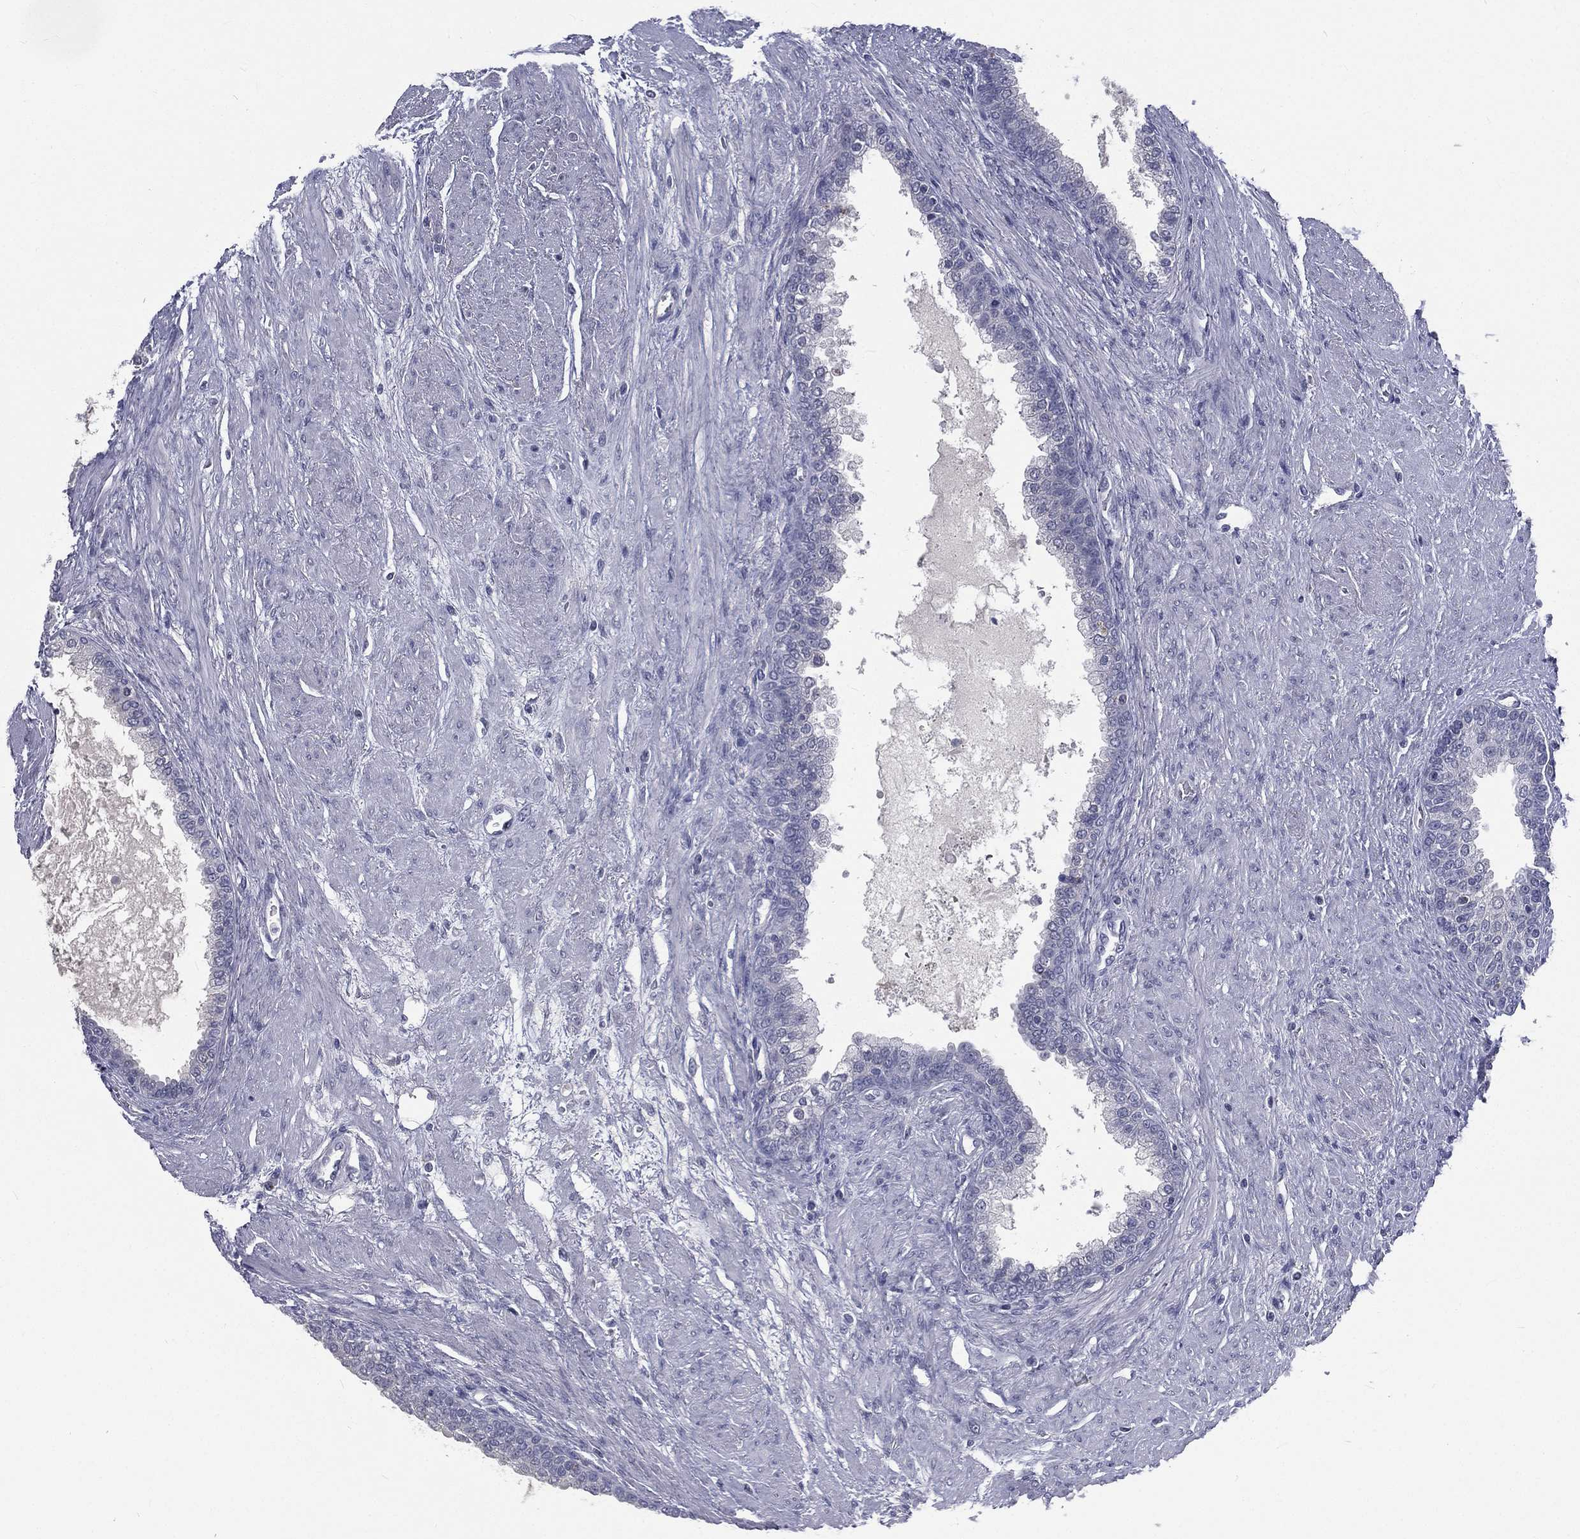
{"staining": {"intensity": "negative", "quantity": "none", "location": "none"}, "tissue": "prostate cancer", "cell_type": "Tumor cells", "image_type": "cancer", "snomed": [{"axis": "morphology", "description": "Adenocarcinoma, NOS"}, {"axis": "topography", "description": "Prostate and seminal vesicle, NOS"}, {"axis": "topography", "description": "Prostate"}], "caption": "Tumor cells are negative for brown protein staining in adenocarcinoma (prostate). (Immunohistochemistry, brightfield microscopy, high magnification).", "gene": "IFT27", "patient": {"sex": "male", "age": 62}}